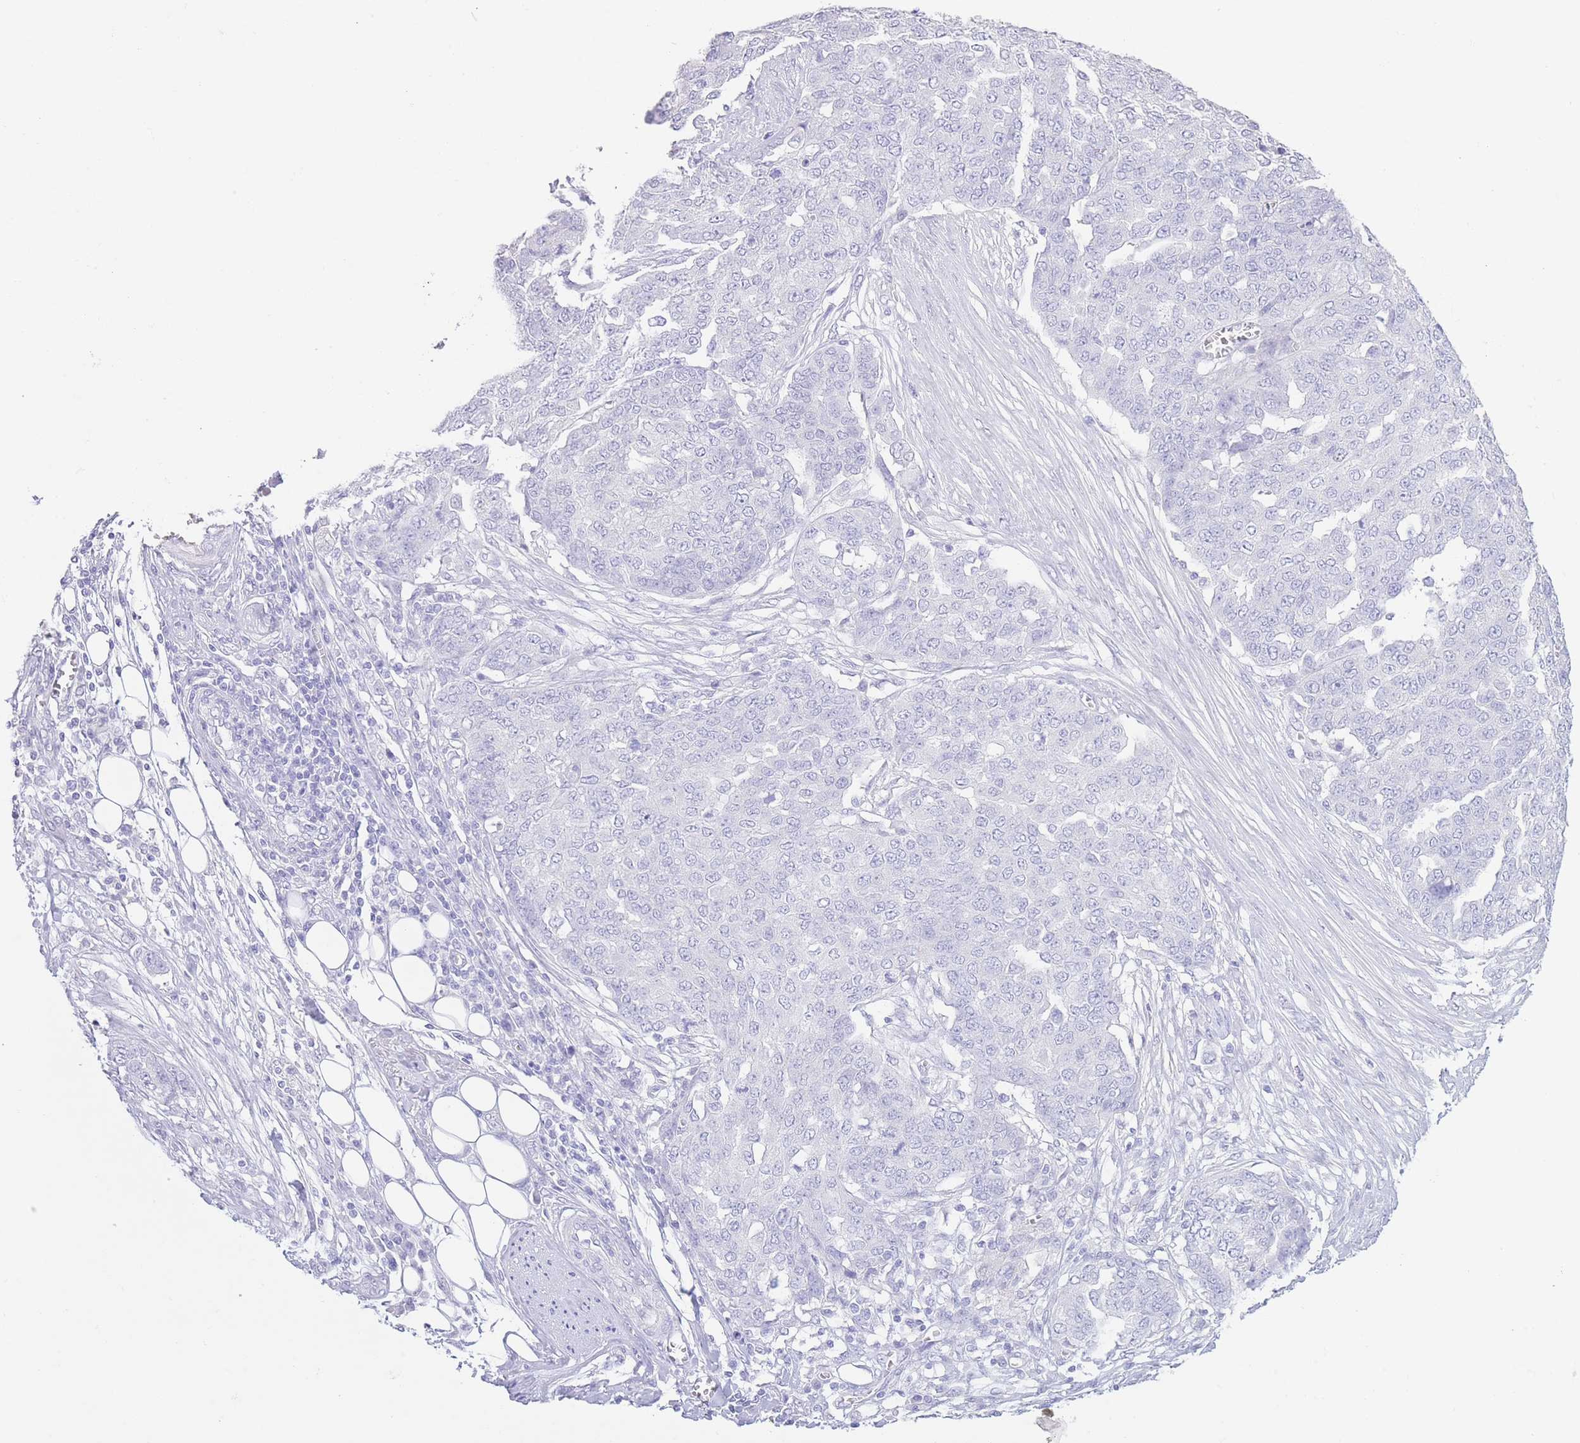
{"staining": {"intensity": "negative", "quantity": "none", "location": "none"}, "tissue": "ovarian cancer", "cell_type": "Tumor cells", "image_type": "cancer", "snomed": [{"axis": "morphology", "description": "Cystadenocarcinoma, serous, NOS"}, {"axis": "topography", "description": "Soft tissue"}, {"axis": "topography", "description": "Ovary"}], "caption": "Protein analysis of ovarian cancer (serous cystadenocarcinoma) displays no significant positivity in tumor cells. The staining was performed using DAB (3,3'-diaminobenzidine) to visualize the protein expression in brown, while the nuclei were stained in blue with hematoxylin (Magnification: 20x).", "gene": "PKLR", "patient": {"sex": "female", "age": 57}}